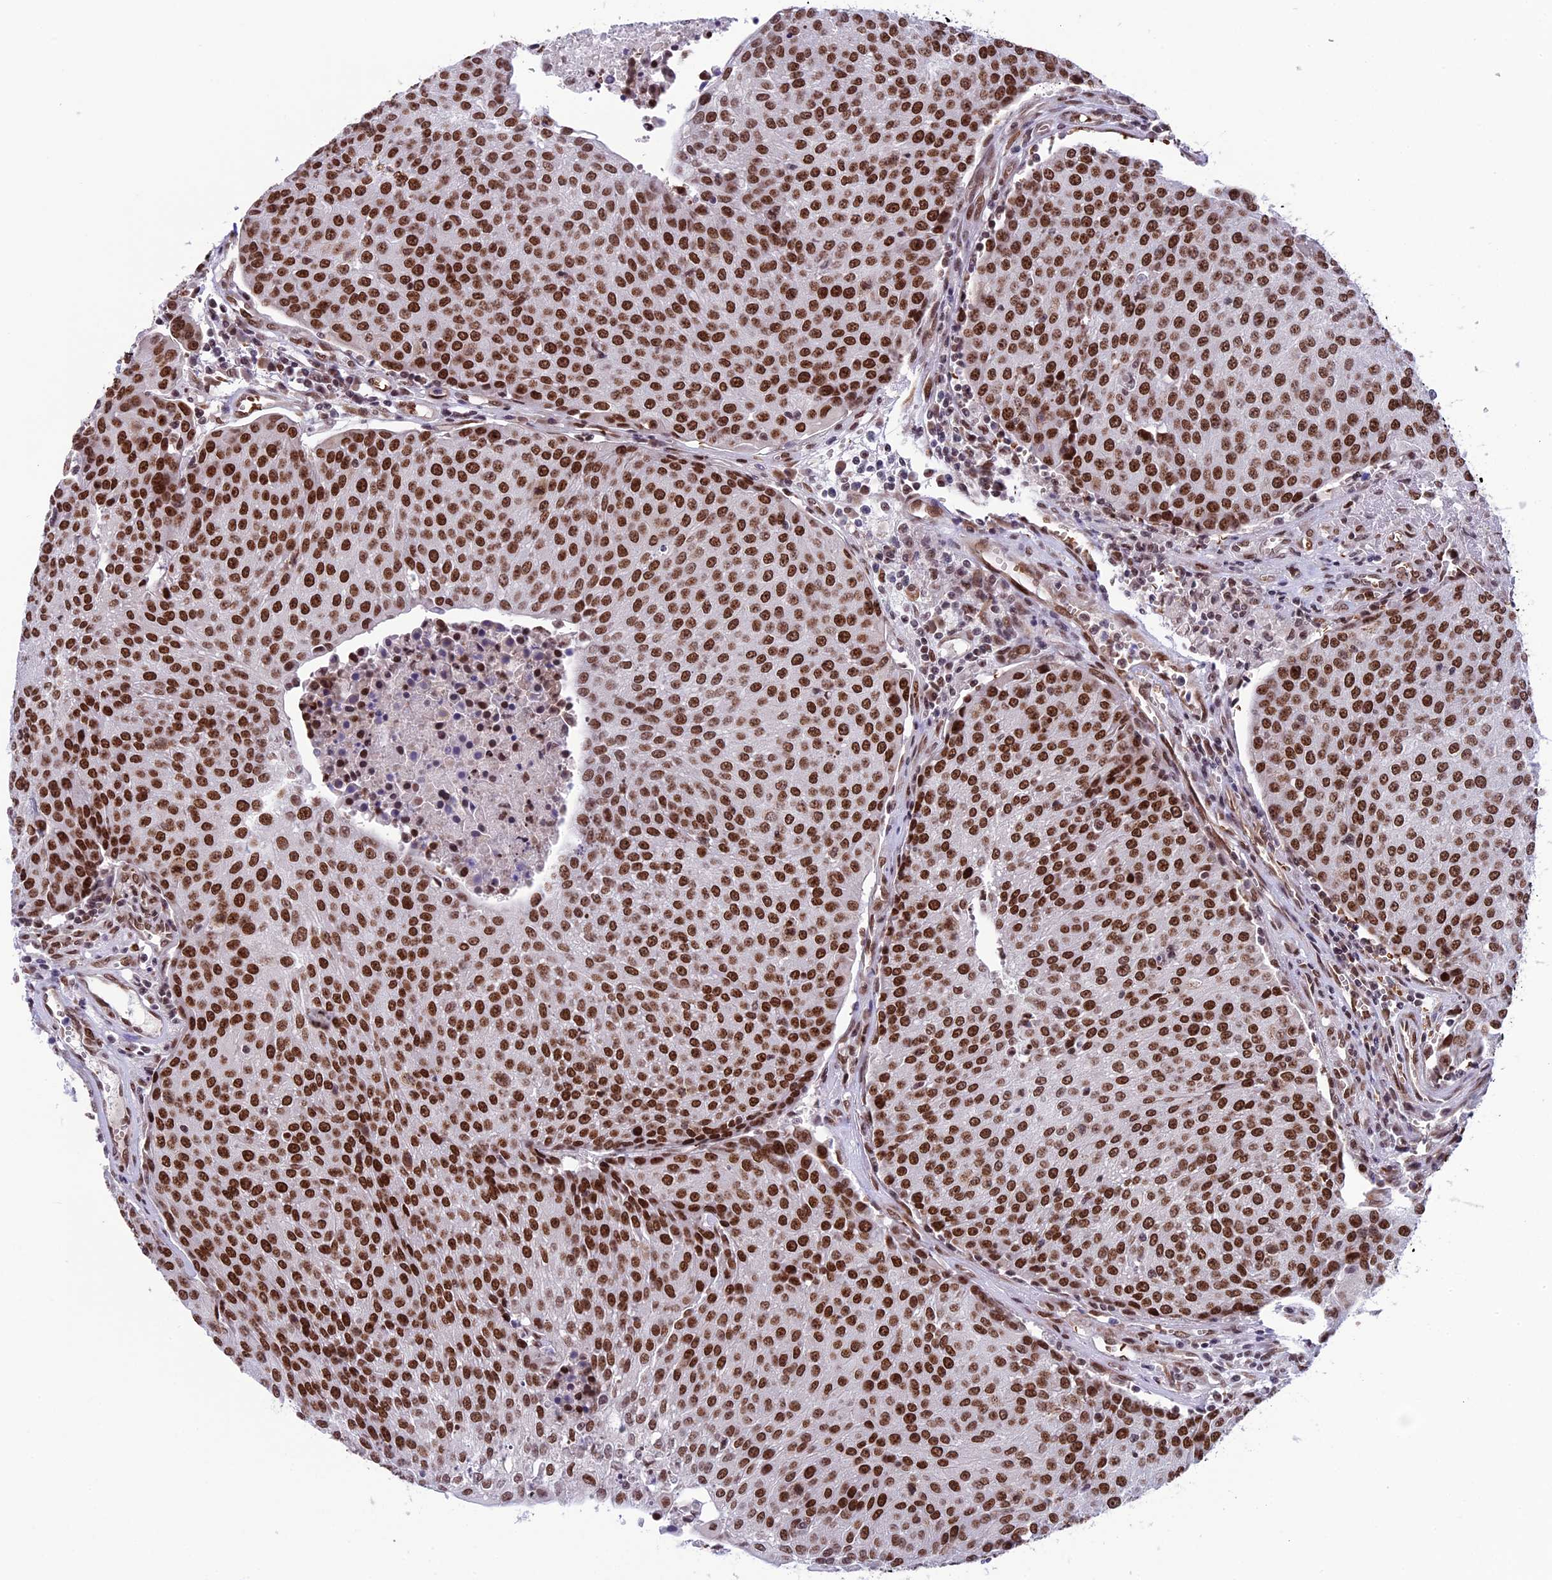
{"staining": {"intensity": "moderate", "quantity": ">75%", "location": "nuclear"}, "tissue": "urothelial cancer", "cell_type": "Tumor cells", "image_type": "cancer", "snomed": [{"axis": "morphology", "description": "Urothelial carcinoma, High grade"}, {"axis": "topography", "description": "Urinary bladder"}], "caption": "Protein positivity by immunohistochemistry (IHC) reveals moderate nuclear positivity in approximately >75% of tumor cells in urothelial carcinoma (high-grade).", "gene": "MPHOSPH8", "patient": {"sex": "female", "age": 85}}